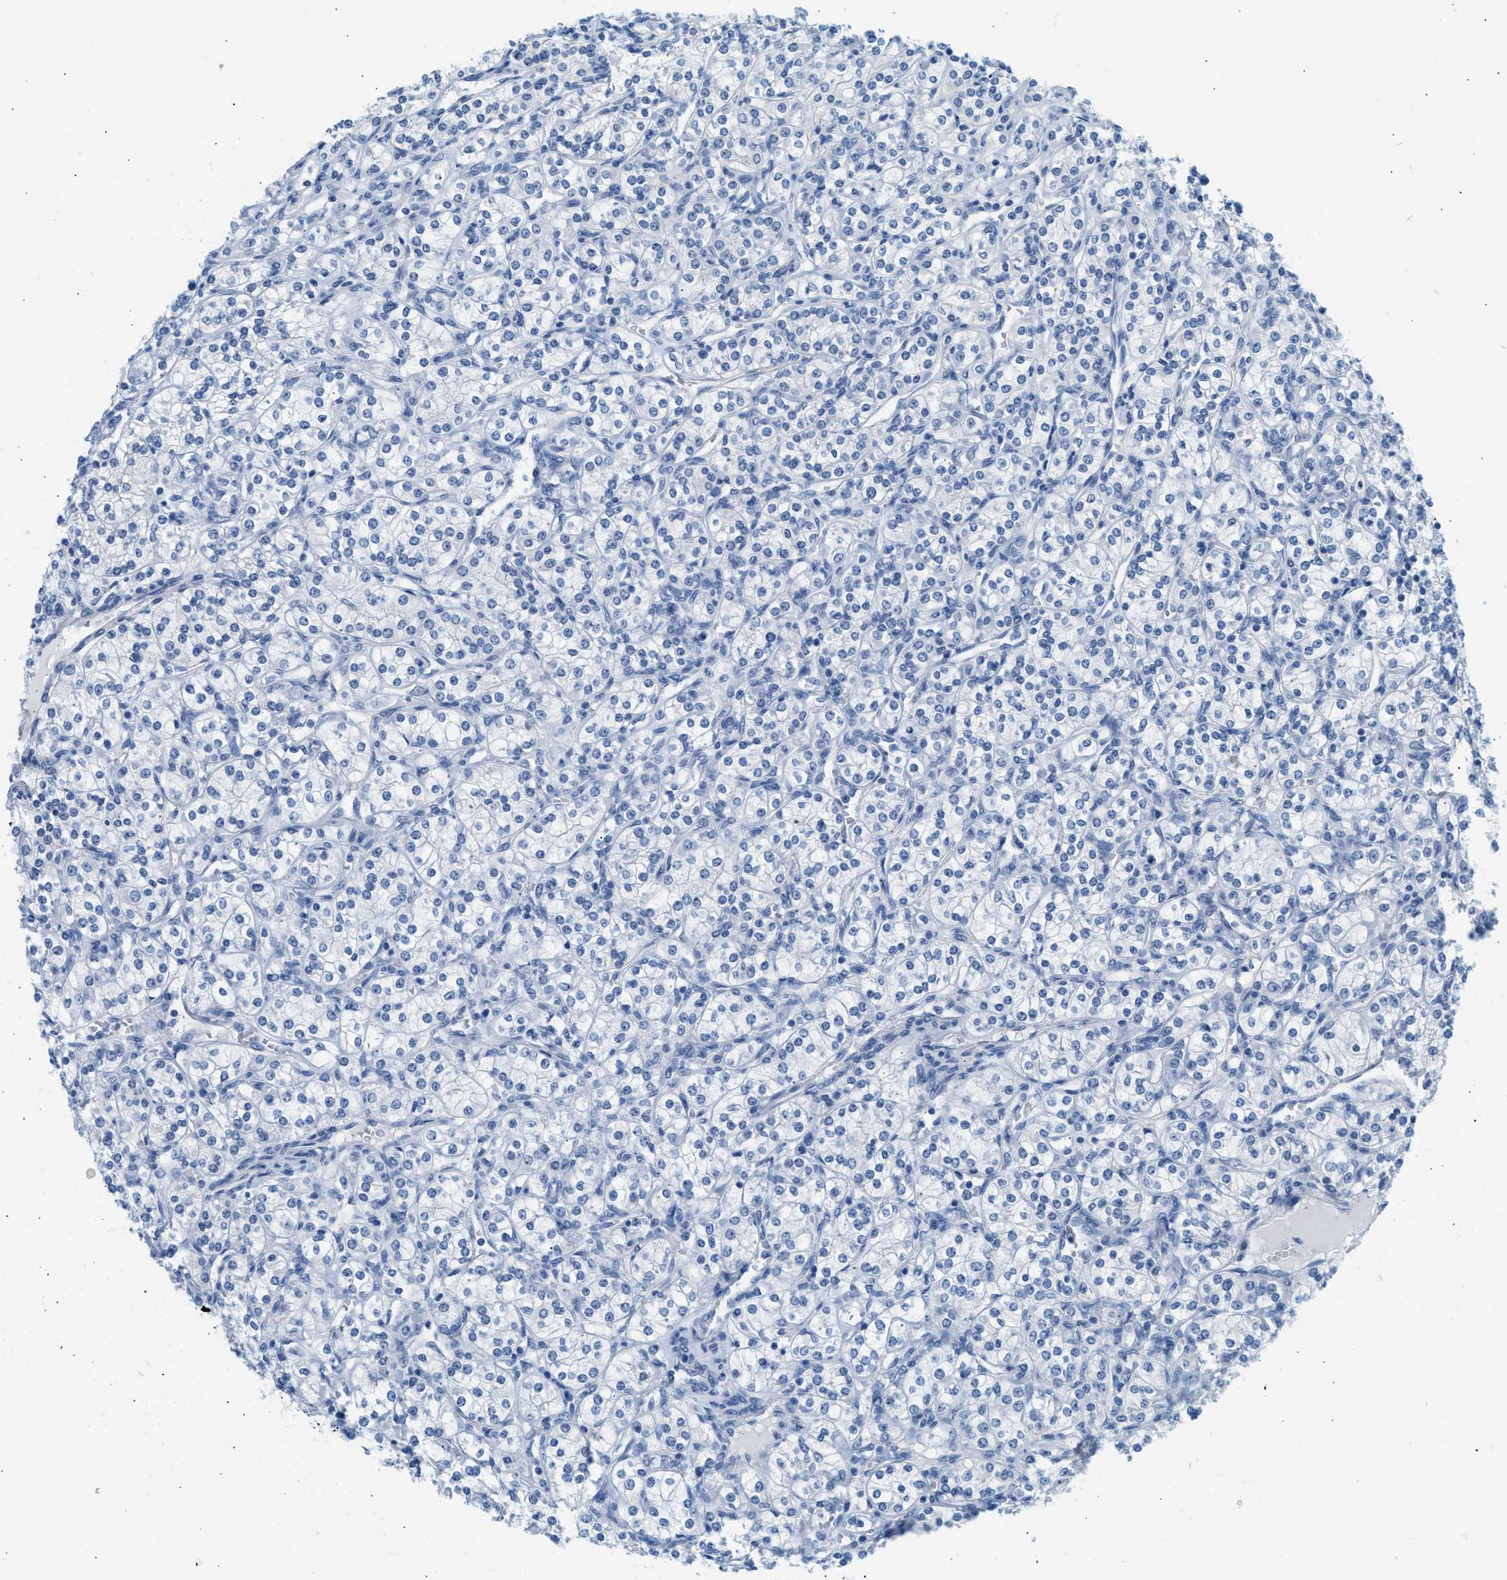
{"staining": {"intensity": "negative", "quantity": "none", "location": "none"}, "tissue": "renal cancer", "cell_type": "Tumor cells", "image_type": "cancer", "snomed": [{"axis": "morphology", "description": "Adenocarcinoma, NOS"}, {"axis": "topography", "description": "Kidney"}], "caption": "IHC of human adenocarcinoma (renal) displays no expression in tumor cells.", "gene": "SPAM1", "patient": {"sex": "male", "age": 77}}